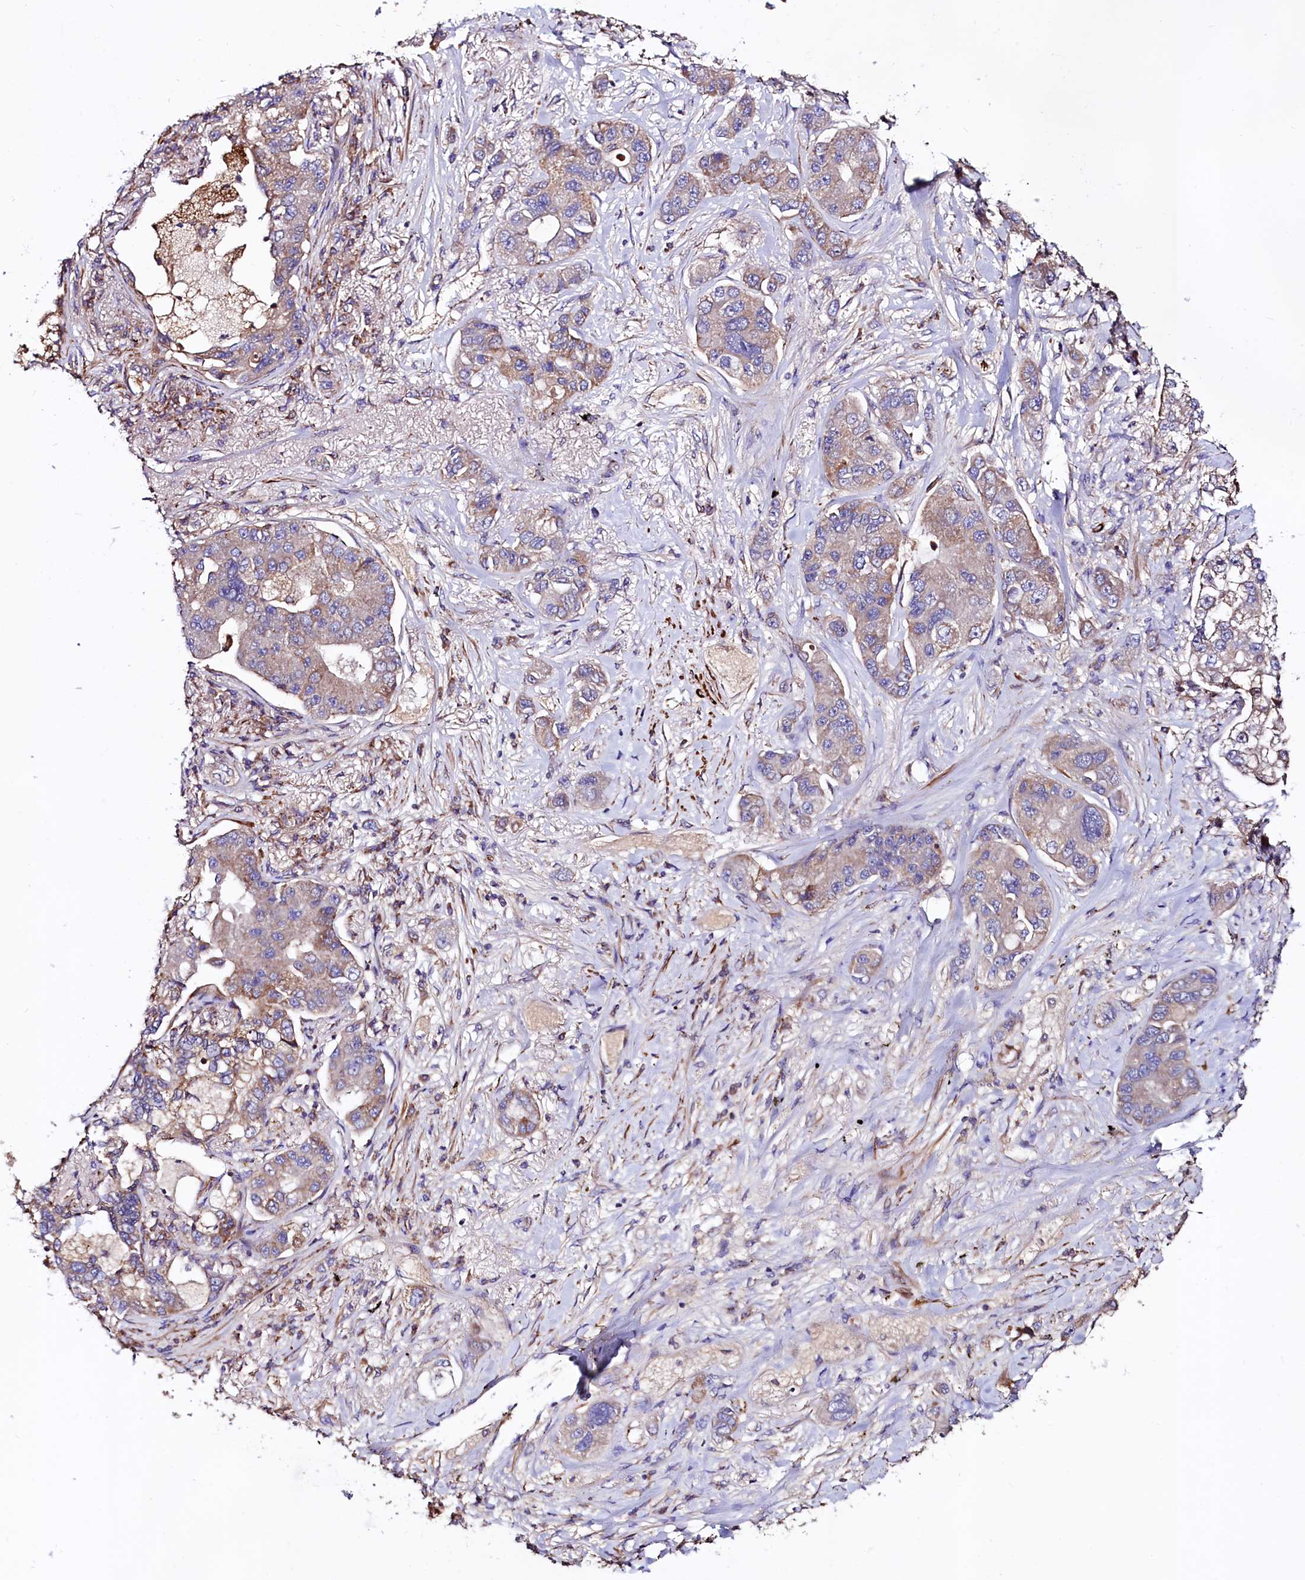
{"staining": {"intensity": "weak", "quantity": "25%-75%", "location": "cytoplasmic/membranous"}, "tissue": "lung cancer", "cell_type": "Tumor cells", "image_type": "cancer", "snomed": [{"axis": "morphology", "description": "Adenocarcinoma, NOS"}, {"axis": "topography", "description": "Lung"}], "caption": "Adenocarcinoma (lung) stained with DAB IHC reveals low levels of weak cytoplasmic/membranous staining in approximately 25%-75% of tumor cells.", "gene": "CIAO3", "patient": {"sex": "male", "age": 49}}